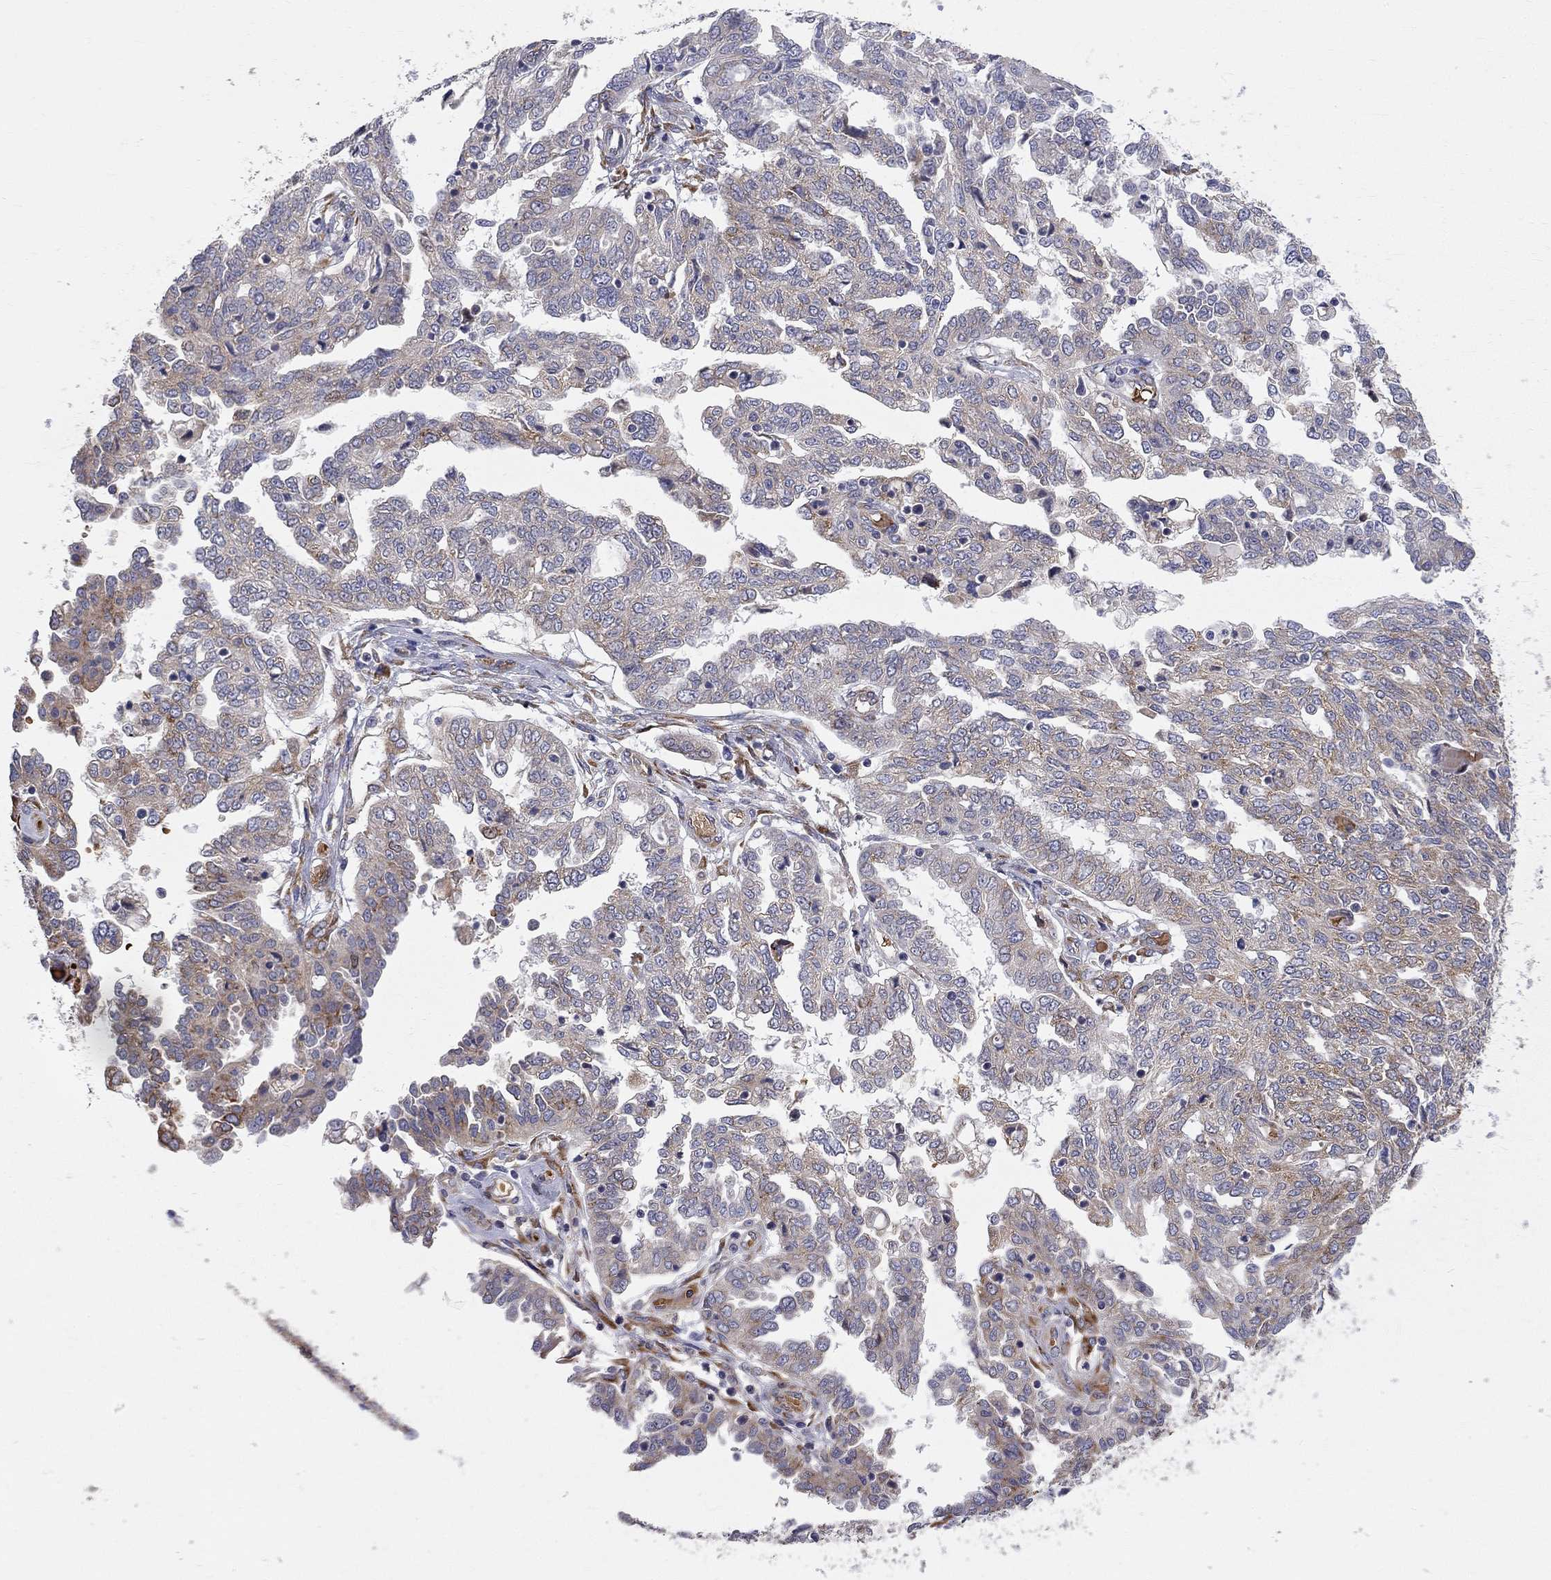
{"staining": {"intensity": "moderate", "quantity": "<25%", "location": "cytoplasmic/membranous"}, "tissue": "ovarian cancer", "cell_type": "Tumor cells", "image_type": "cancer", "snomed": [{"axis": "morphology", "description": "Cystadenocarcinoma, serous, NOS"}, {"axis": "topography", "description": "Ovary"}], "caption": "Ovarian serous cystadenocarcinoma stained for a protein demonstrates moderate cytoplasmic/membranous positivity in tumor cells. The protein of interest is stained brown, and the nuclei are stained in blue (DAB (3,3'-diaminobenzidine) IHC with brightfield microscopy, high magnification).", "gene": "CASTOR1", "patient": {"sex": "female", "age": 67}}